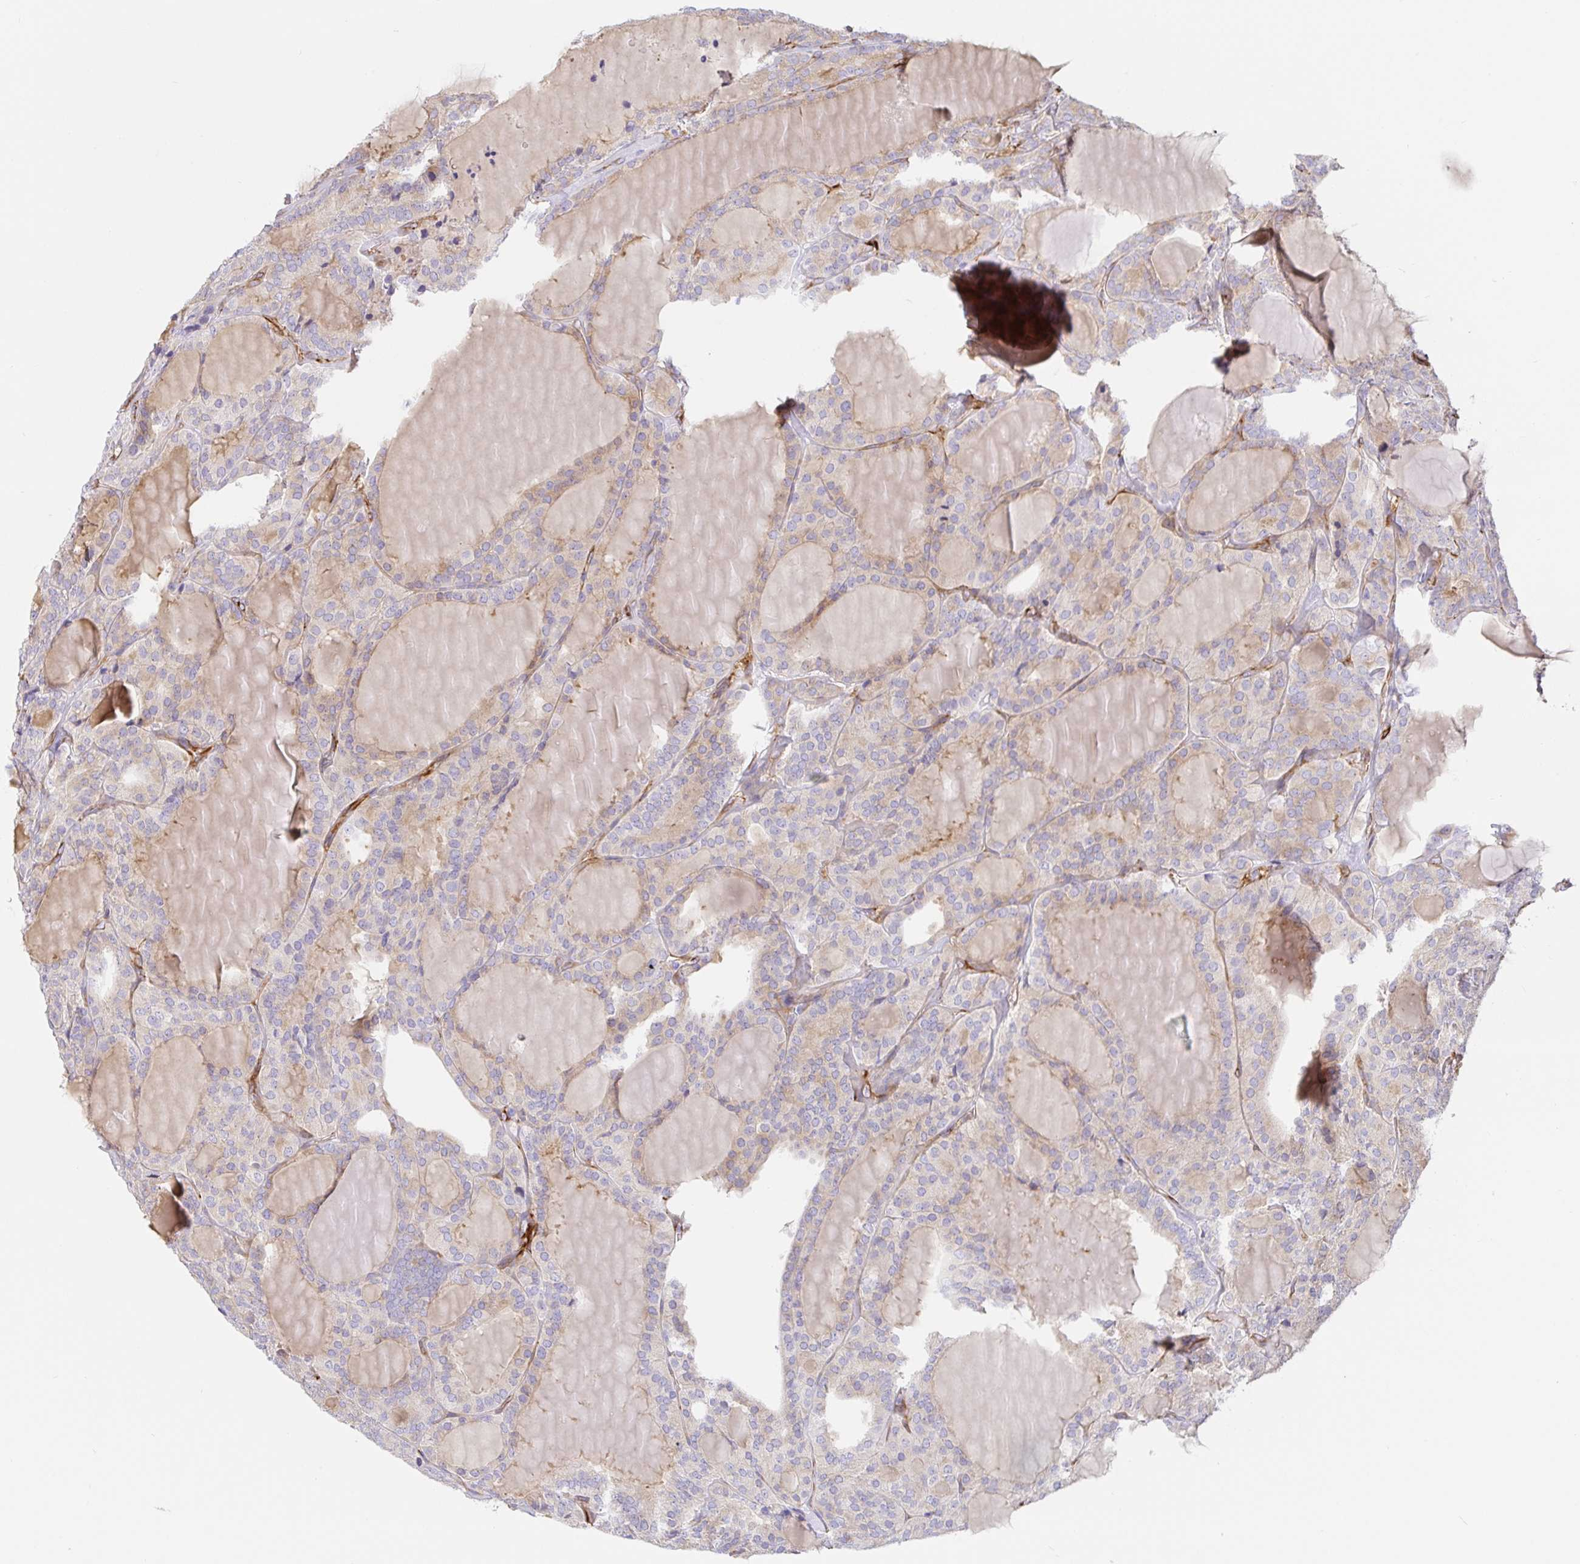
{"staining": {"intensity": "weak", "quantity": "25%-75%", "location": "cytoplasmic/membranous"}, "tissue": "thyroid cancer", "cell_type": "Tumor cells", "image_type": "cancer", "snomed": [{"axis": "morphology", "description": "Follicular adenoma carcinoma, NOS"}, {"axis": "topography", "description": "Thyroid gland"}], "caption": "Follicular adenoma carcinoma (thyroid) was stained to show a protein in brown. There is low levels of weak cytoplasmic/membranous positivity in approximately 25%-75% of tumor cells.", "gene": "DOCK1", "patient": {"sex": "male", "age": 74}}